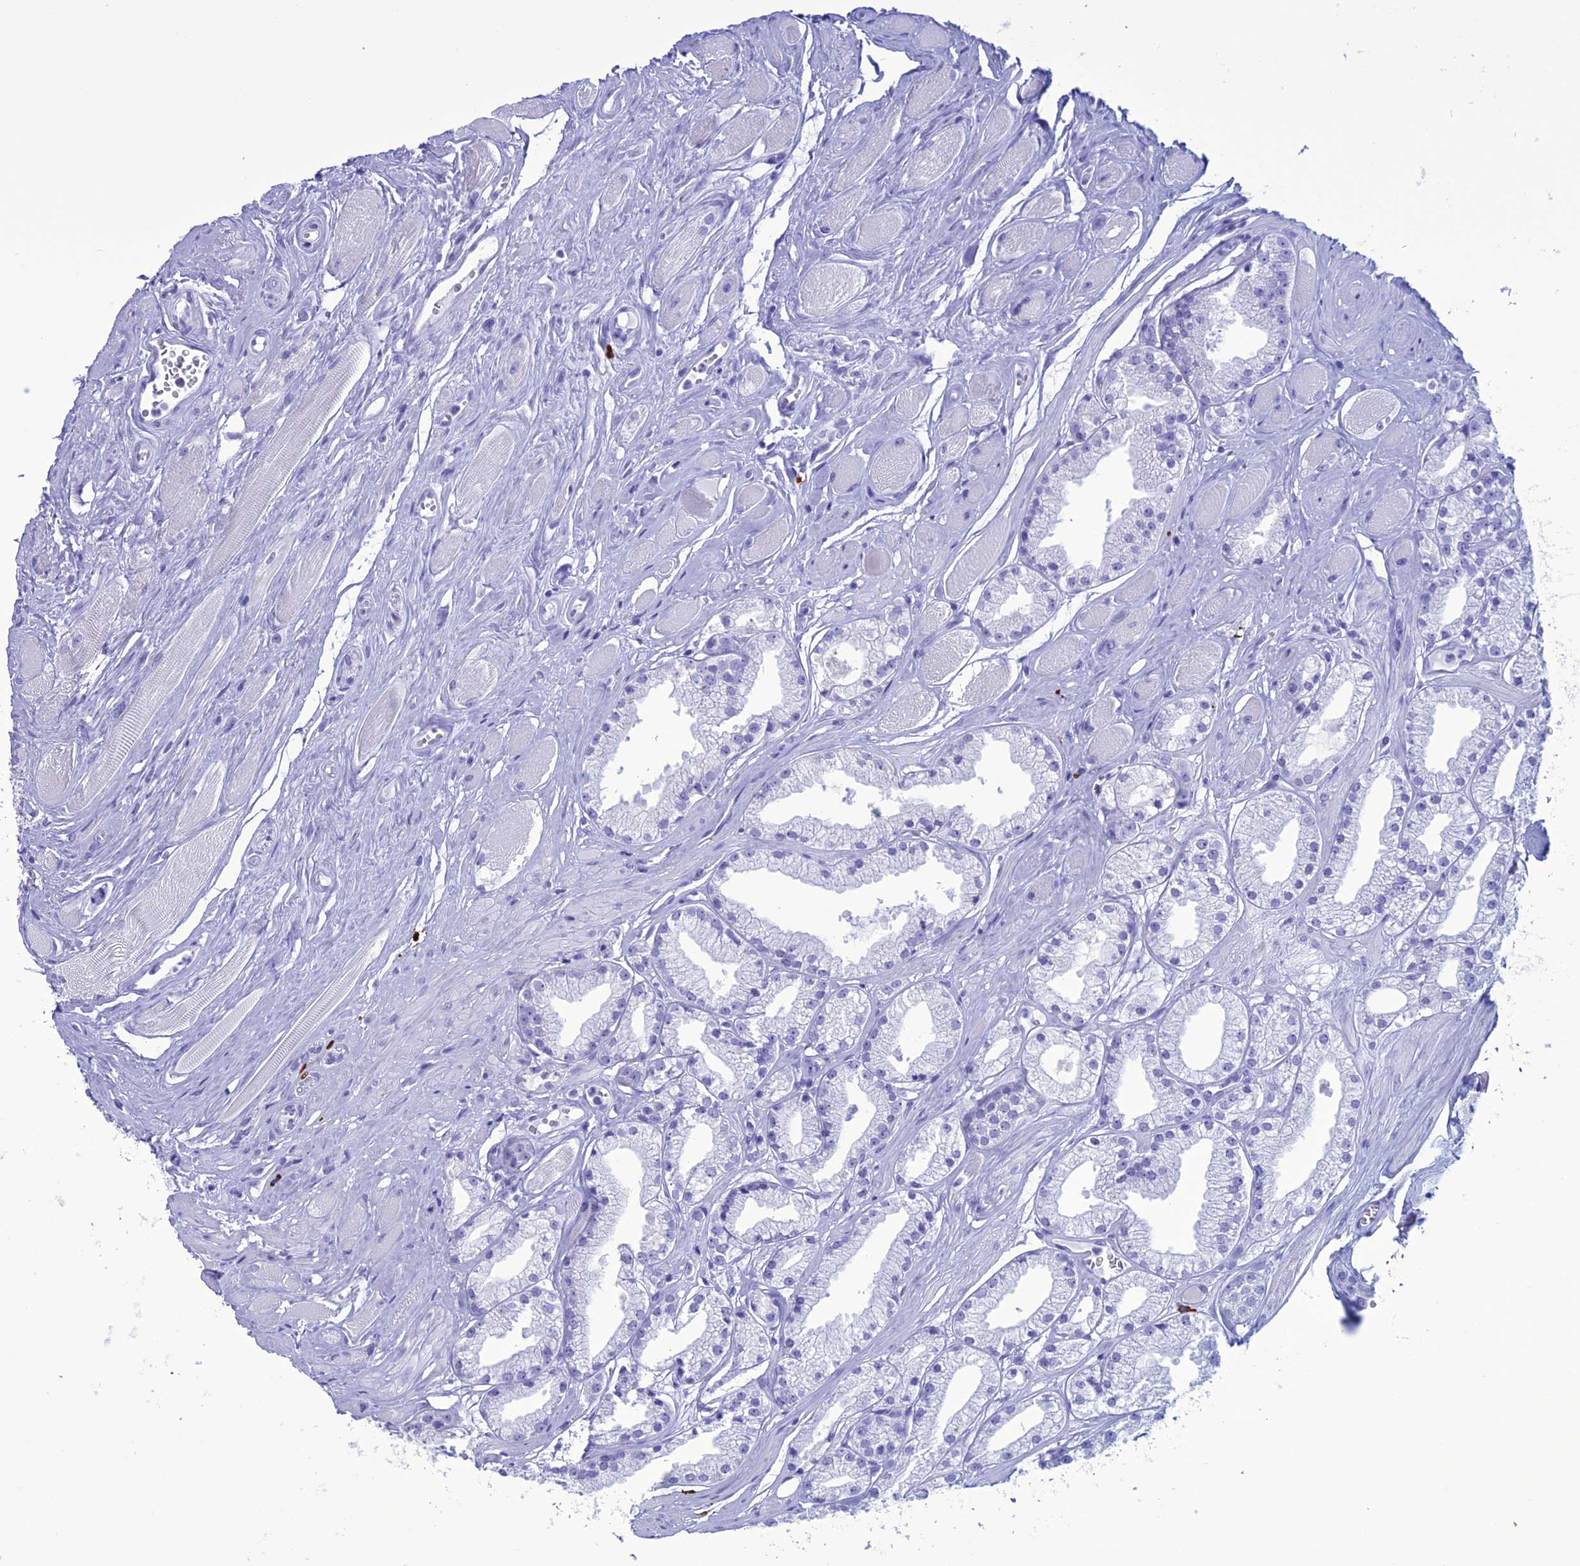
{"staining": {"intensity": "negative", "quantity": "none", "location": "none"}, "tissue": "prostate cancer", "cell_type": "Tumor cells", "image_type": "cancer", "snomed": [{"axis": "morphology", "description": "Adenocarcinoma, High grade"}, {"axis": "topography", "description": "Prostate"}], "caption": "High-grade adenocarcinoma (prostate) was stained to show a protein in brown. There is no significant expression in tumor cells. (DAB (3,3'-diaminobenzidine) immunohistochemistry, high magnification).", "gene": "MZB1", "patient": {"sex": "male", "age": 67}}